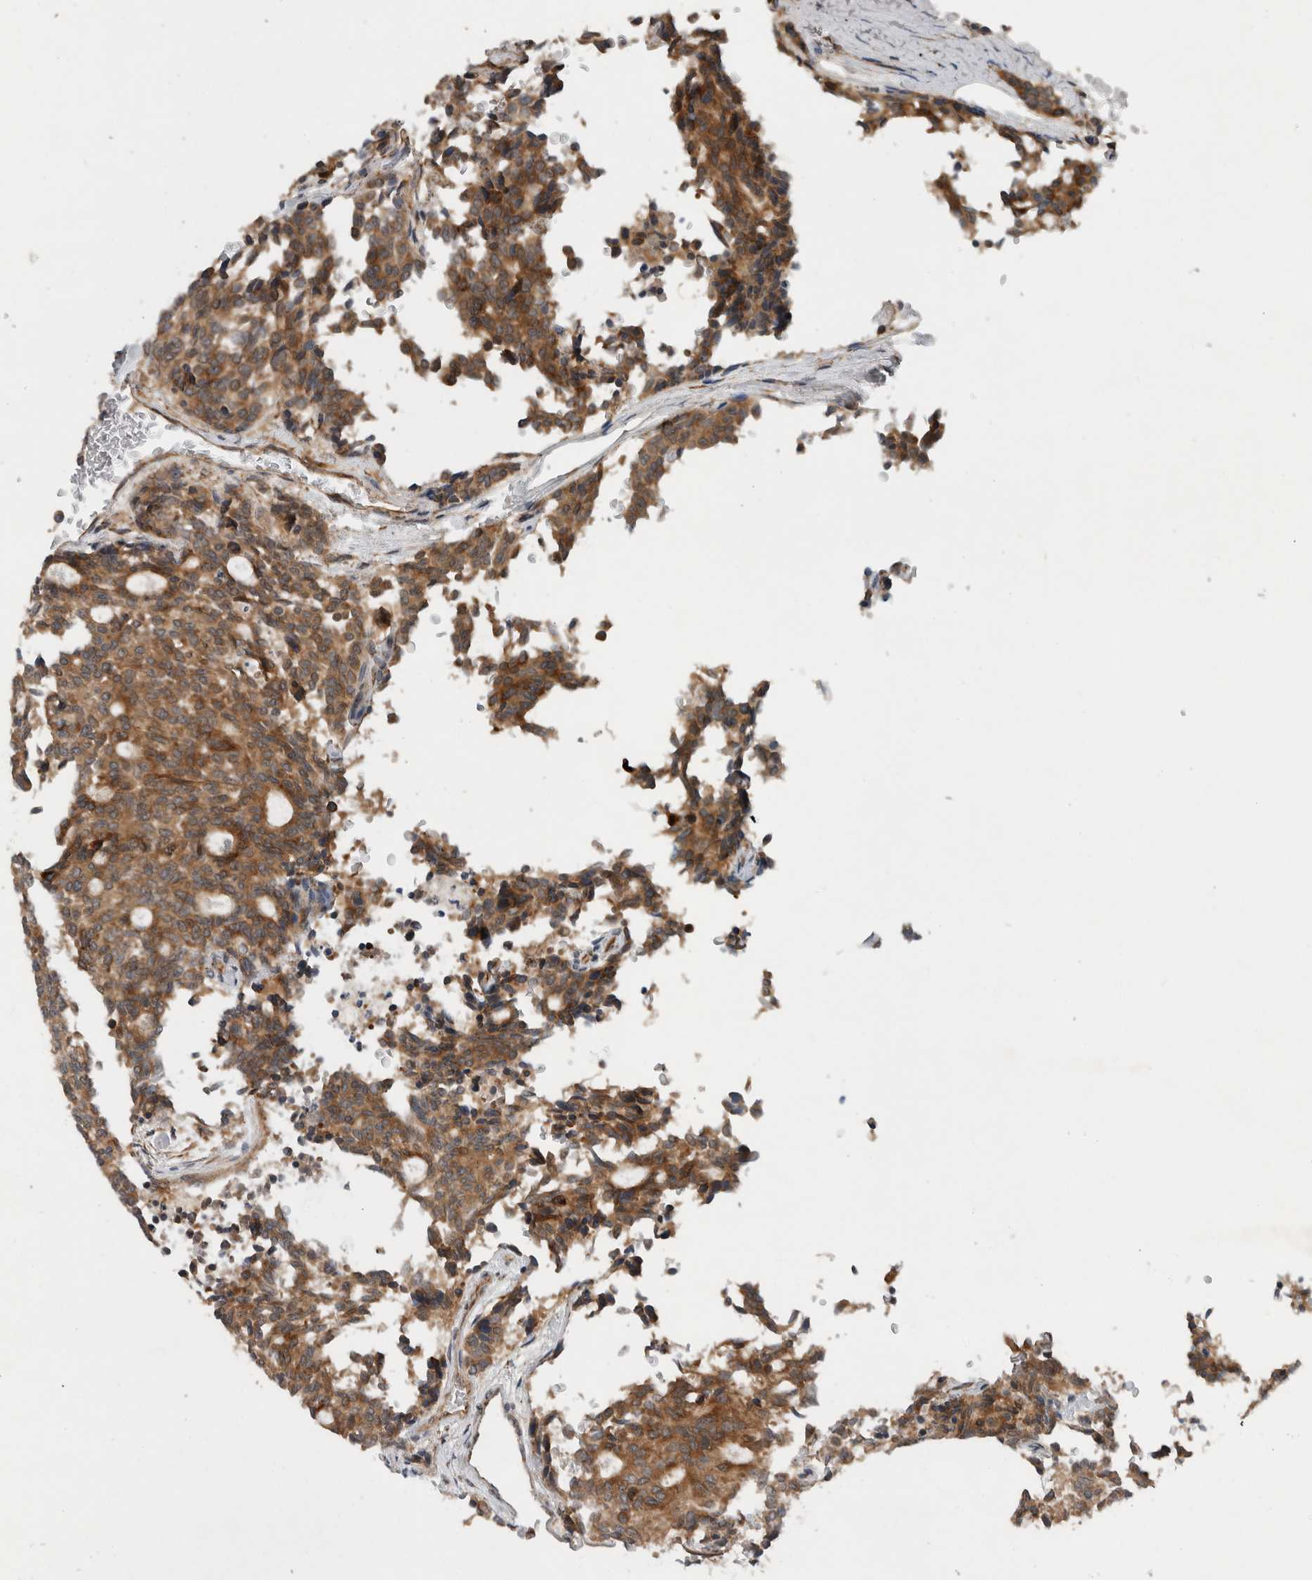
{"staining": {"intensity": "moderate", "quantity": ">75%", "location": "cytoplasmic/membranous"}, "tissue": "carcinoid", "cell_type": "Tumor cells", "image_type": "cancer", "snomed": [{"axis": "morphology", "description": "Carcinoid, malignant, NOS"}, {"axis": "topography", "description": "Pancreas"}], "caption": "Tumor cells exhibit moderate cytoplasmic/membranous staining in about >75% of cells in carcinoid. (DAB IHC, brown staining for protein, blue staining for nuclei).", "gene": "PDCD2", "patient": {"sex": "female", "age": 54}}